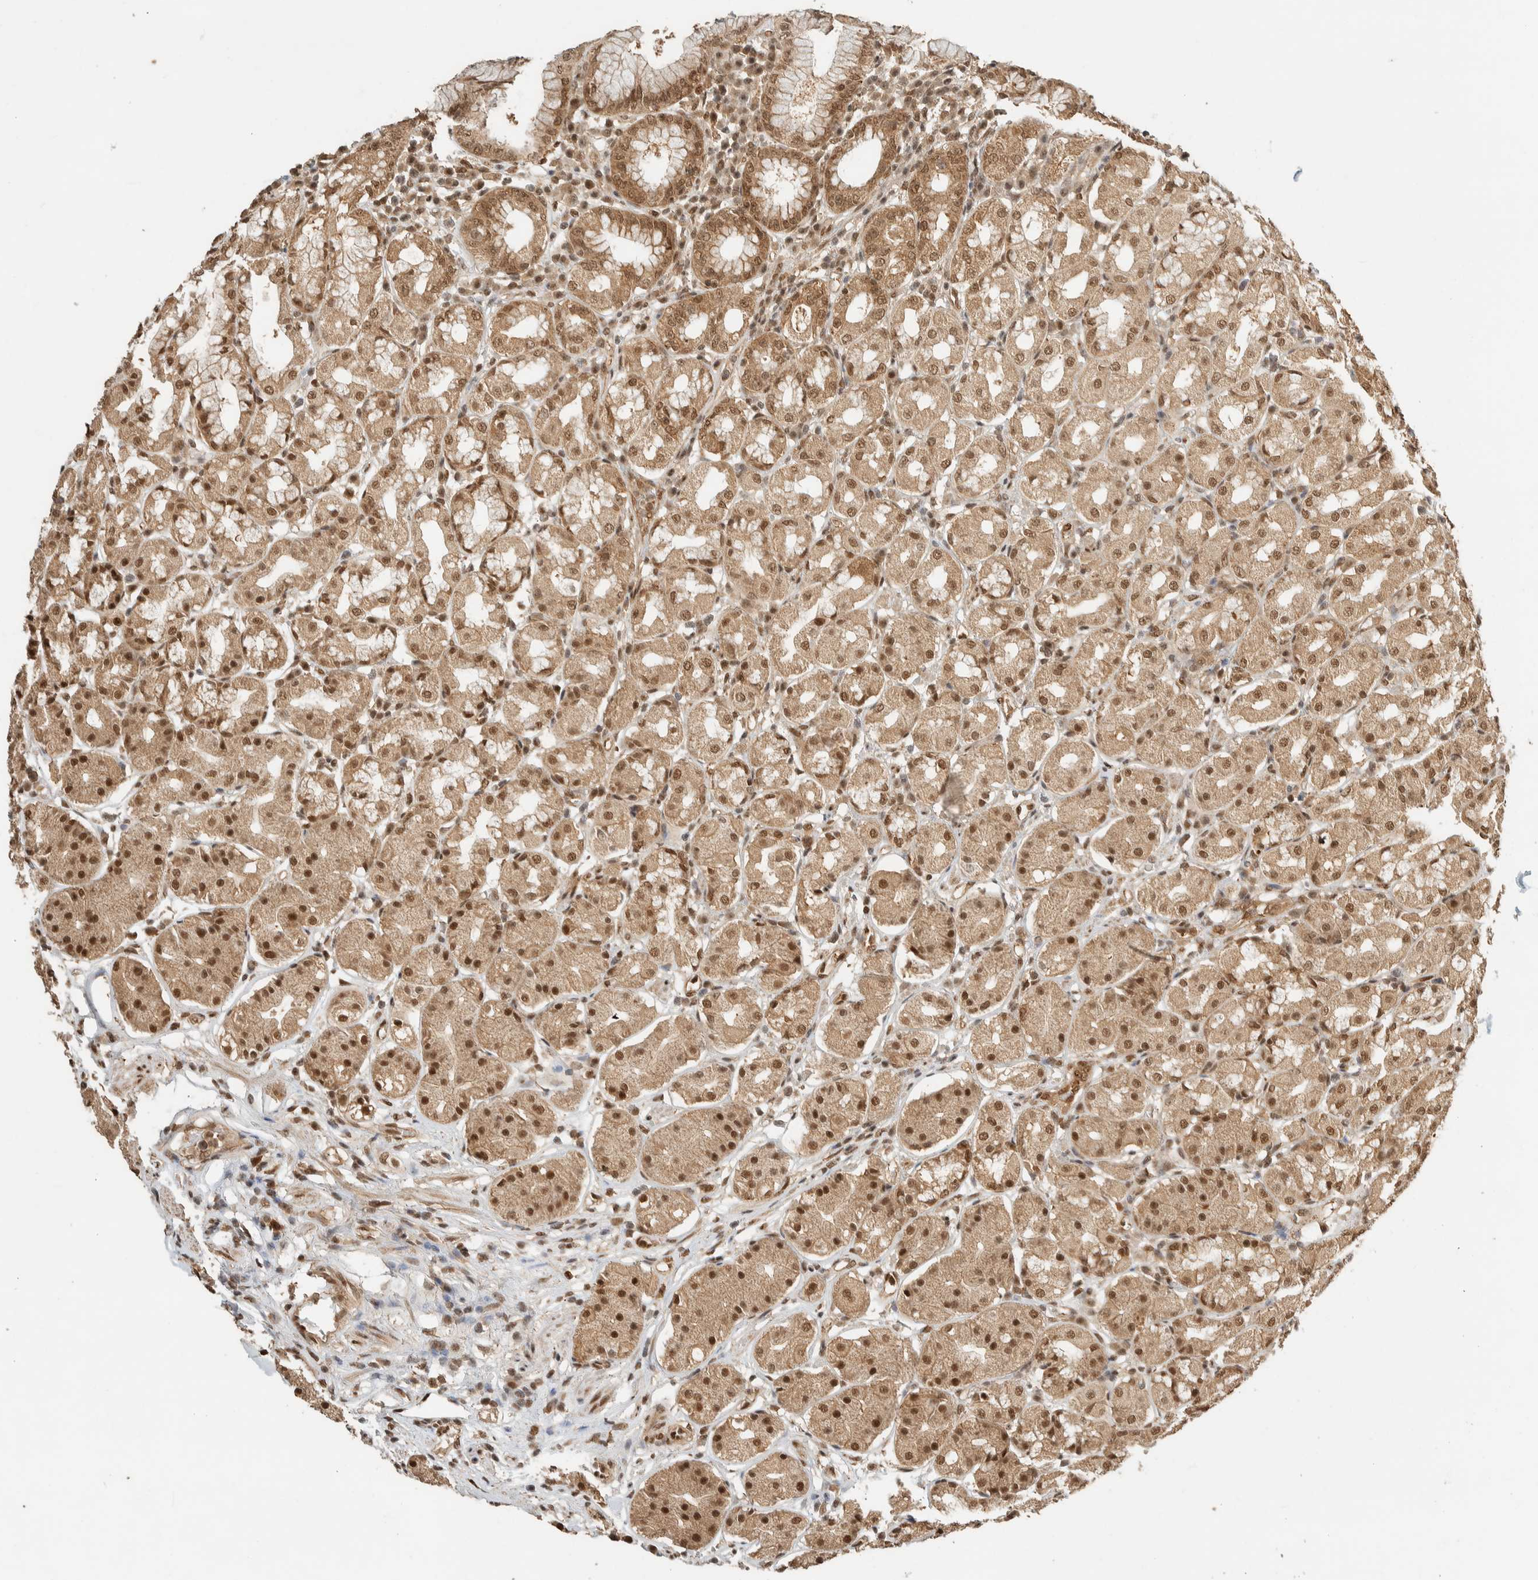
{"staining": {"intensity": "strong", "quantity": ">75%", "location": "cytoplasmic/membranous,nuclear"}, "tissue": "stomach", "cell_type": "Glandular cells", "image_type": "normal", "snomed": [{"axis": "morphology", "description": "Normal tissue, NOS"}, {"axis": "topography", "description": "Stomach"}, {"axis": "topography", "description": "Stomach, lower"}], "caption": "Strong cytoplasmic/membranous,nuclear positivity is present in about >75% of glandular cells in normal stomach. The staining is performed using DAB brown chromogen to label protein expression. The nuclei are counter-stained blue using hematoxylin.", "gene": "ZBTB2", "patient": {"sex": "female", "age": 56}}